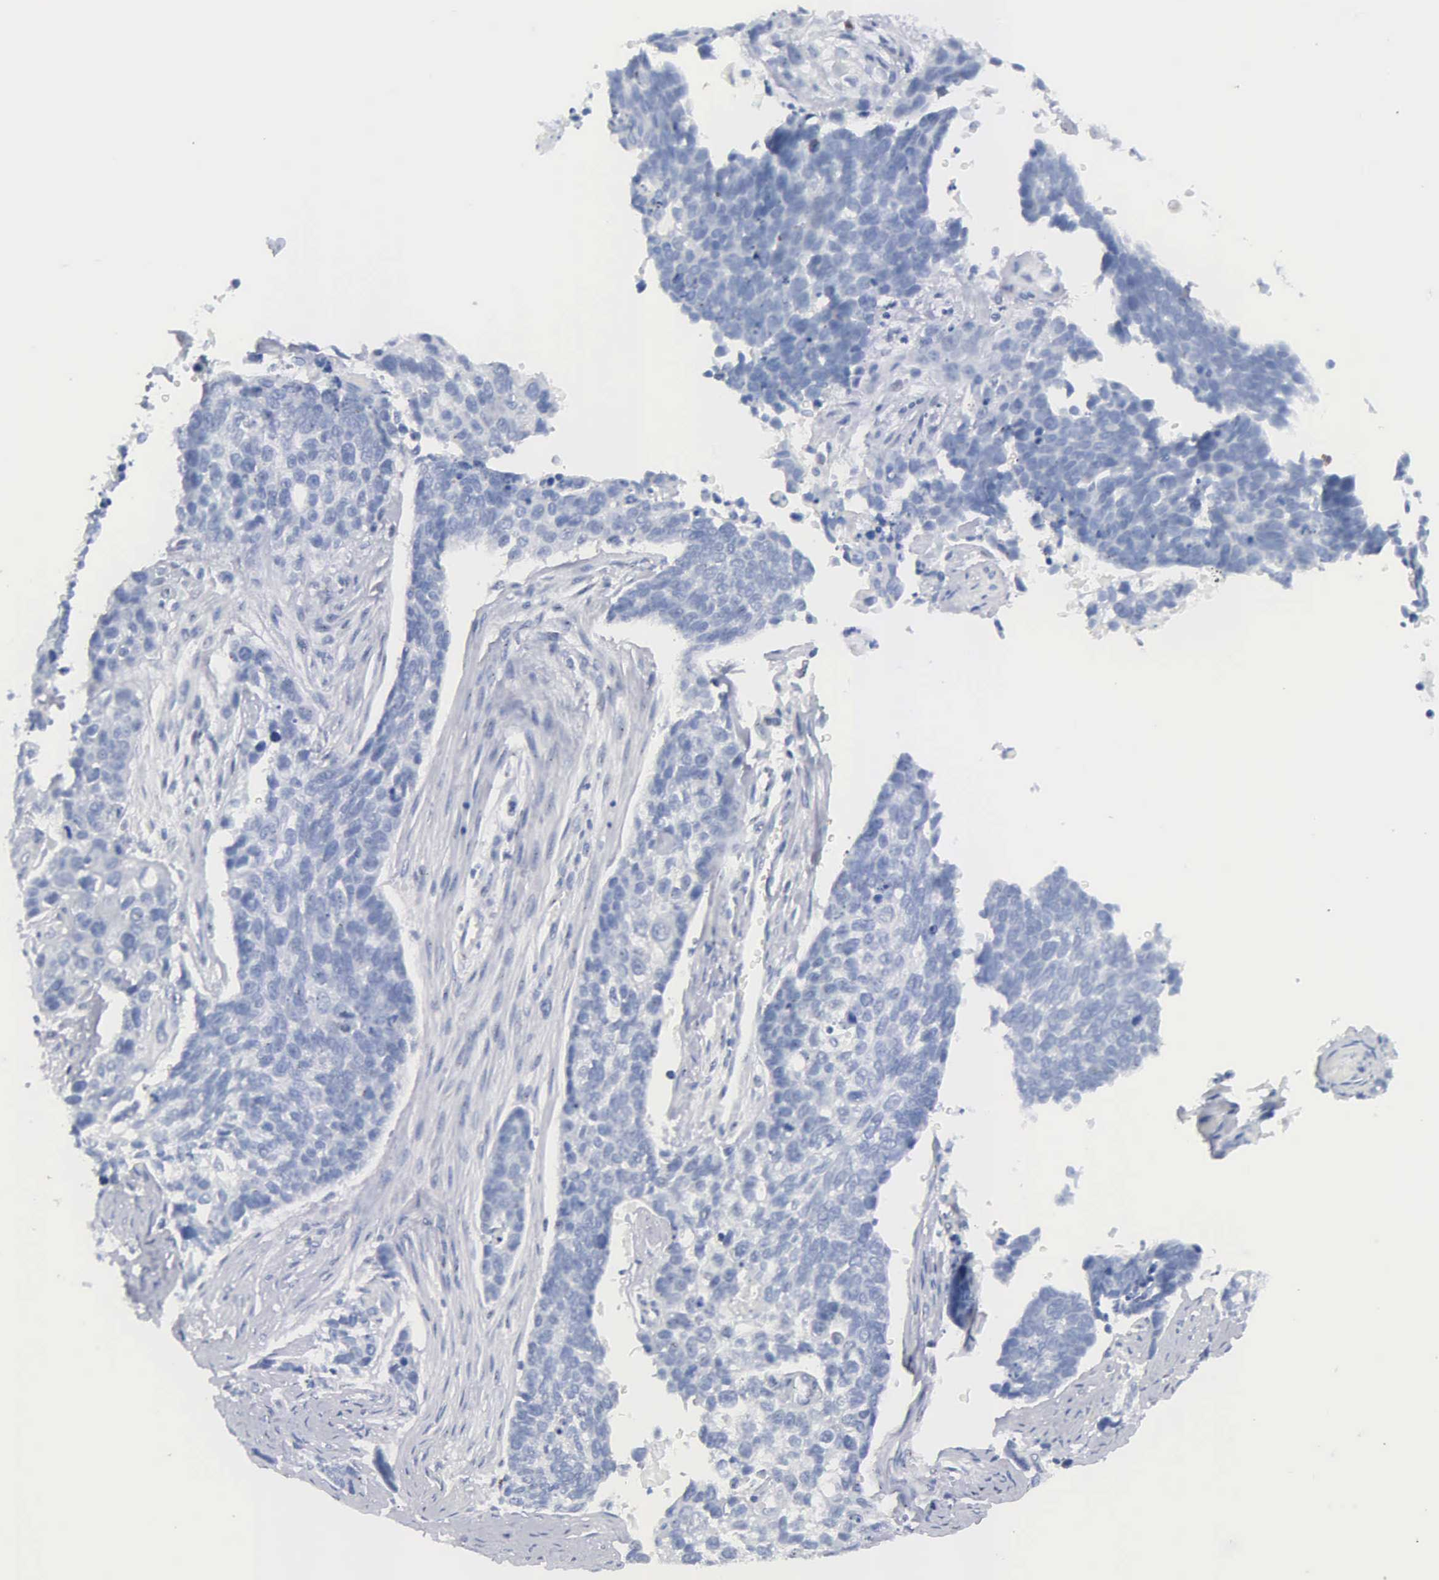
{"staining": {"intensity": "negative", "quantity": "none", "location": "none"}, "tissue": "lung cancer", "cell_type": "Tumor cells", "image_type": "cancer", "snomed": [{"axis": "morphology", "description": "Squamous cell carcinoma, NOS"}, {"axis": "topography", "description": "Lymph node"}, {"axis": "topography", "description": "Lung"}], "caption": "A histopathology image of human lung cancer (squamous cell carcinoma) is negative for staining in tumor cells. (DAB immunohistochemistry (IHC) visualized using brightfield microscopy, high magnification).", "gene": "ASPHD2", "patient": {"sex": "male", "age": 74}}